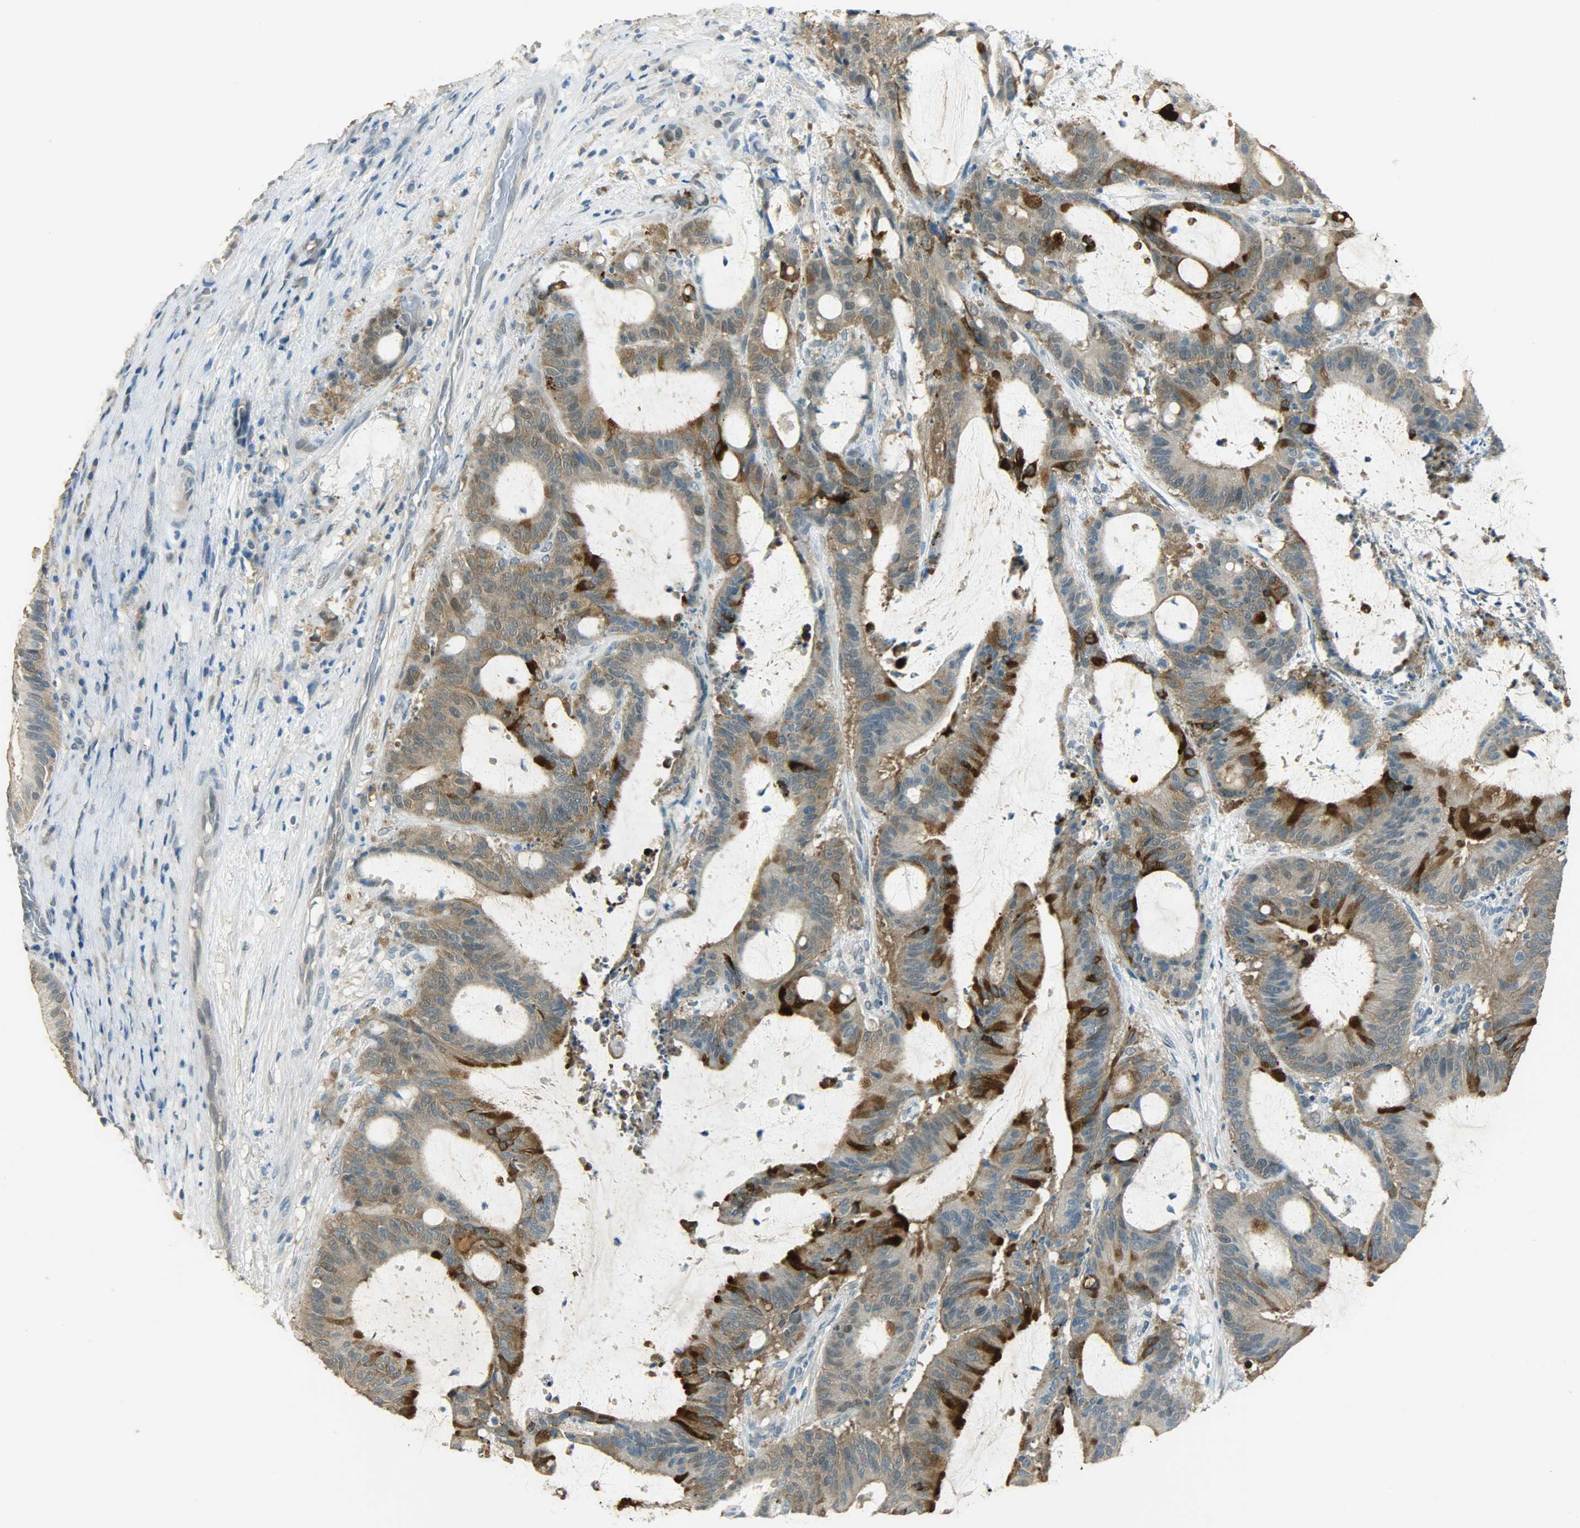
{"staining": {"intensity": "strong", "quantity": ">75%", "location": "cytoplasmic/membranous"}, "tissue": "liver cancer", "cell_type": "Tumor cells", "image_type": "cancer", "snomed": [{"axis": "morphology", "description": "Cholangiocarcinoma"}, {"axis": "topography", "description": "Liver"}], "caption": "Protein expression analysis of human liver cholangiocarcinoma reveals strong cytoplasmic/membranous expression in about >75% of tumor cells. (brown staining indicates protein expression, while blue staining denotes nuclei).", "gene": "PRMT5", "patient": {"sex": "female", "age": 73}}